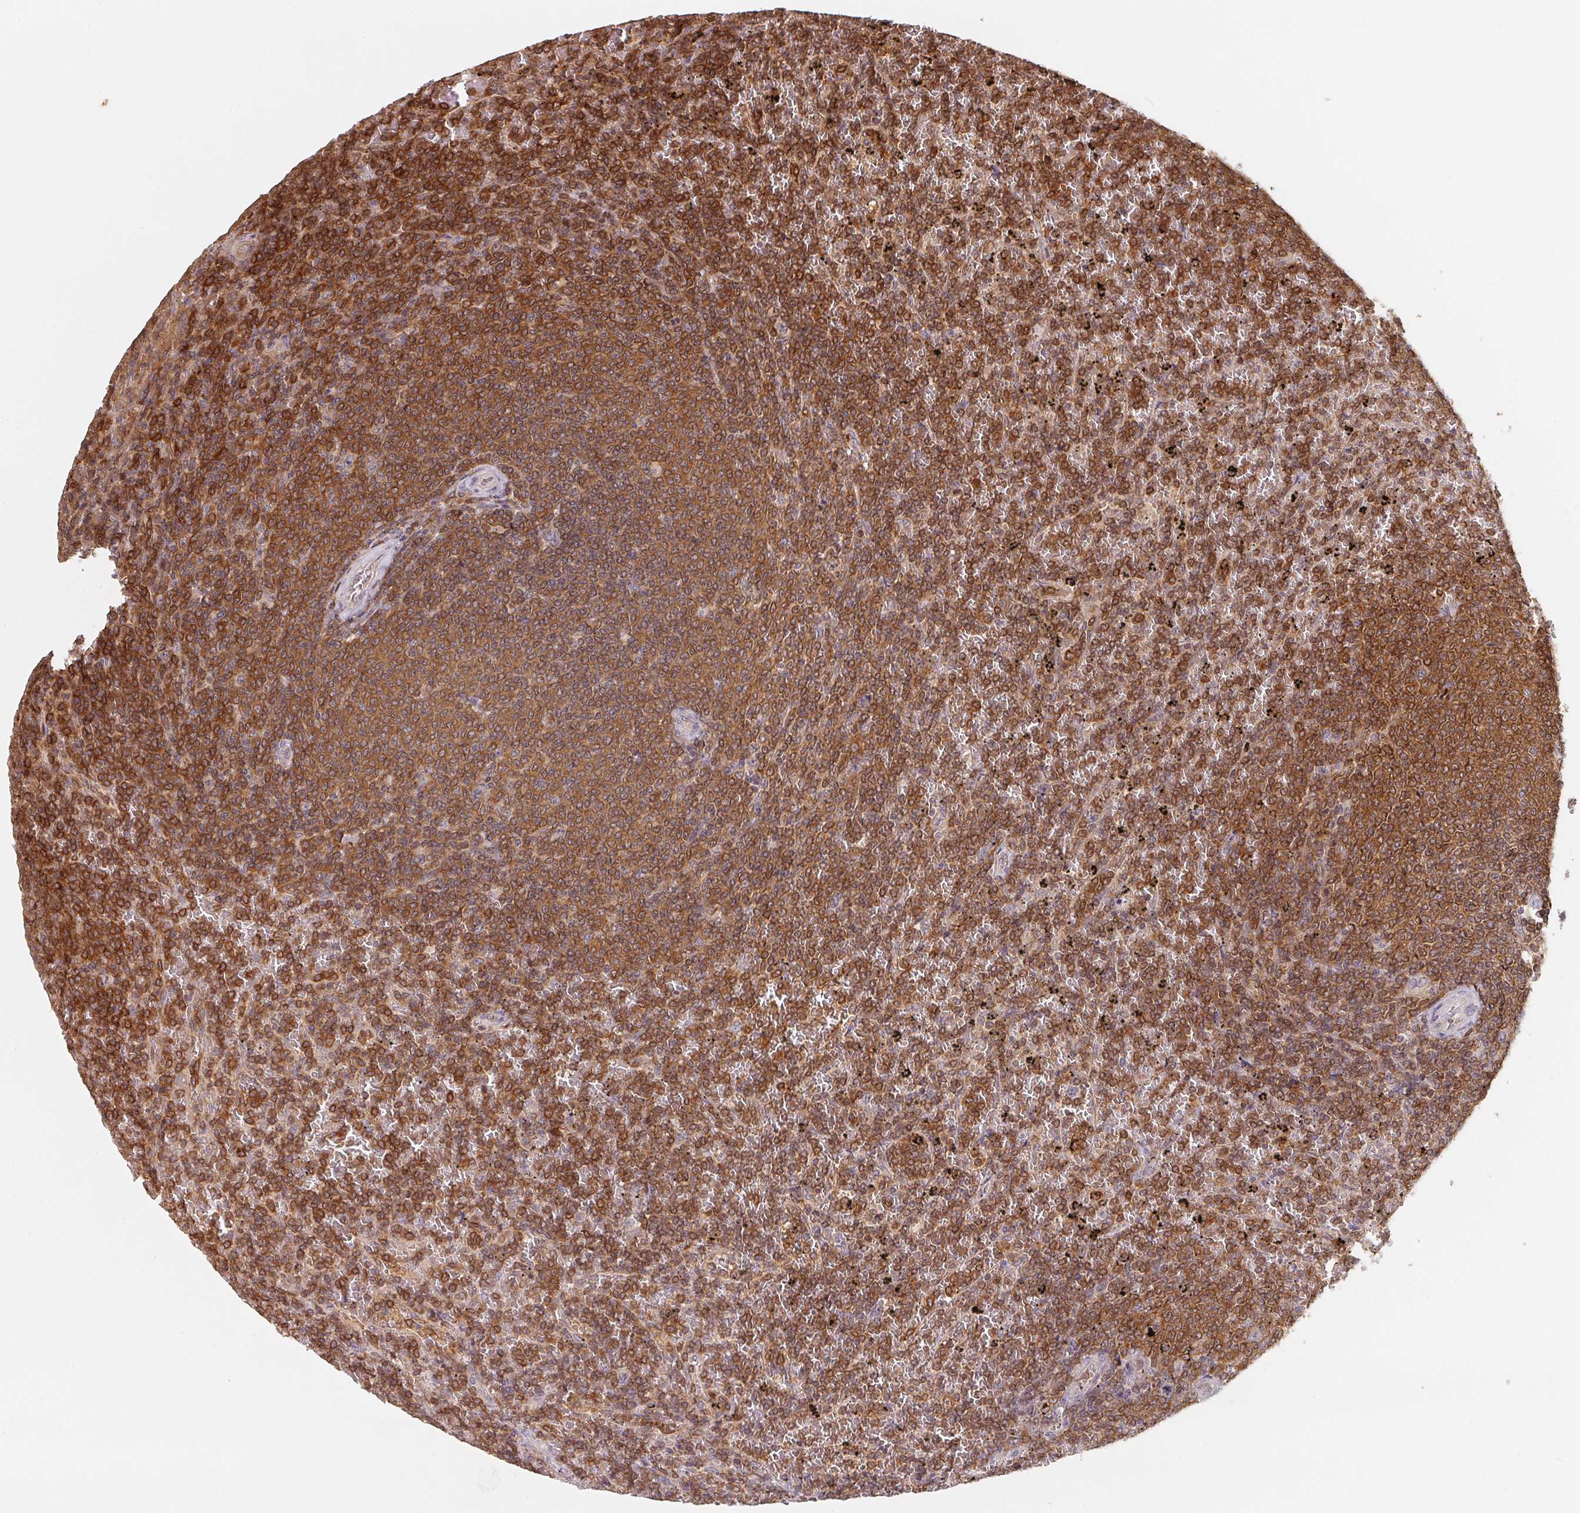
{"staining": {"intensity": "moderate", "quantity": ">75%", "location": "cytoplasmic/membranous"}, "tissue": "lymphoma", "cell_type": "Tumor cells", "image_type": "cancer", "snomed": [{"axis": "morphology", "description": "Malignant lymphoma, non-Hodgkin's type, Low grade"}, {"axis": "topography", "description": "Spleen"}], "caption": "Tumor cells demonstrate medium levels of moderate cytoplasmic/membranous staining in approximately >75% of cells in human lymphoma. The staining was performed using DAB, with brown indicating positive protein expression. Nuclei are stained blue with hematoxylin.", "gene": "ANKRD13A", "patient": {"sex": "female", "age": 77}}